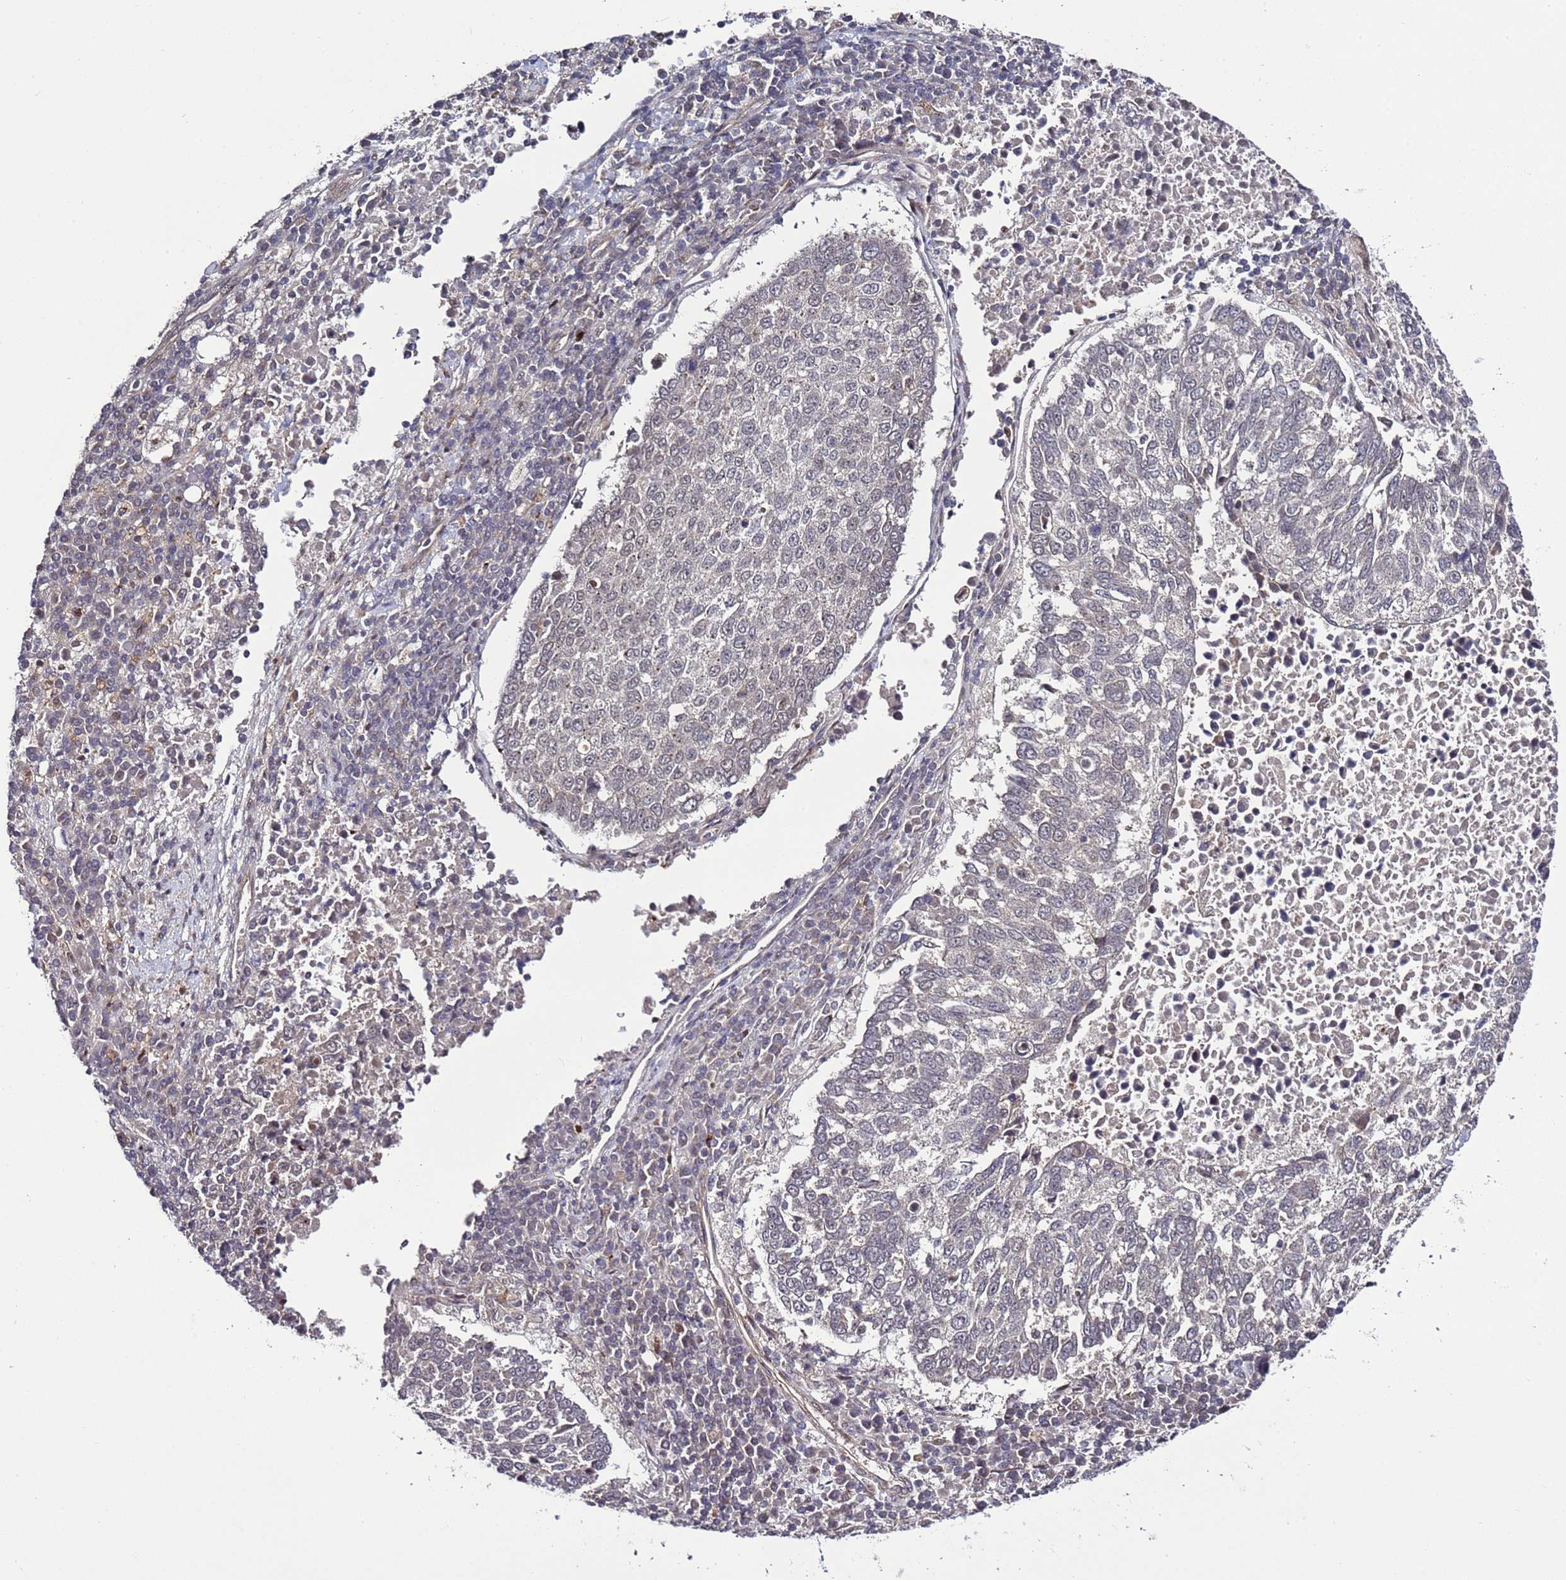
{"staining": {"intensity": "negative", "quantity": "none", "location": "none"}, "tissue": "lung cancer", "cell_type": "Tumor cells", "image_type": "cancer", "snomed": [{"axis": "morphology", "description": "Squamous cell carcinoma, NOS"}, {"axis": "topography", "description": "Lung"}], "caption": "Tumor cells are negative for brown protein staining in lung cancer (squamous cell carcinoma). The staining is performed using DAB (3,3'-diaminobenzidine) brown chromogen with nuclei counter-stained in using hematoxylin.", "gene": "POLR2D", "patient": {"sex": "male", "age": 73}}